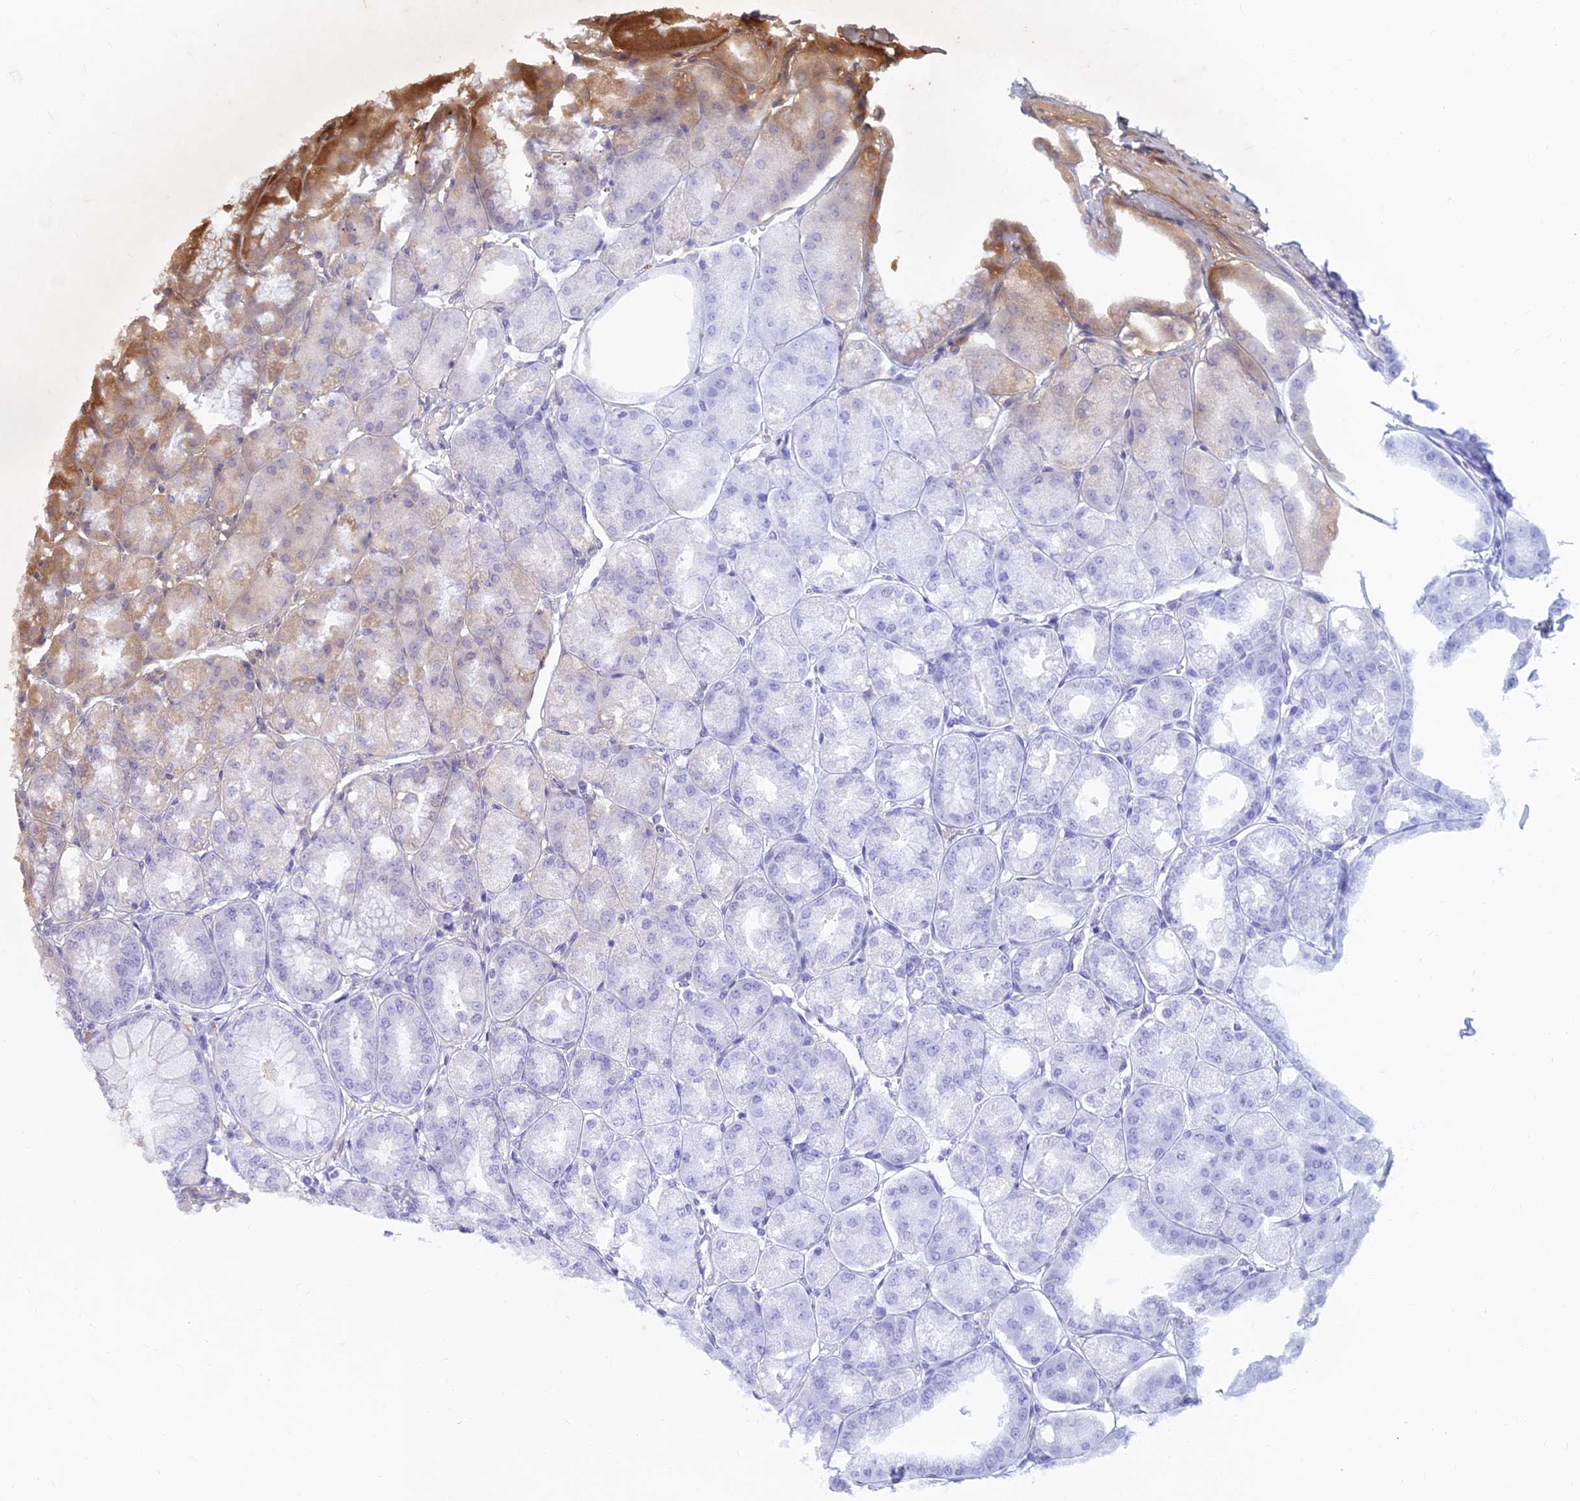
{"staining": {"intensity": "moderate", "quantity": "<25%", "location": "cytoplasmic/membranous,nuclear"}, "tissue": "stomach", "cell_type": "Glandular cells", "image_type": "normal", "snomed": [{"axis": "morphology", "description": "Normal tissue, NOS"}, {"axis": "topography", "description": "Stomach, lower"}], "caption": "Immunohistochemical staining of unremarkable stomach exhibits low levels of moderate cytoplasmic/membranous,nuclear expression in about <25% of glandular cells. (brown staining indicates protein expression, while blue staining denotes nuclei).", "gene": "HLA", "patient": {"sex": "male", "age": 71}}